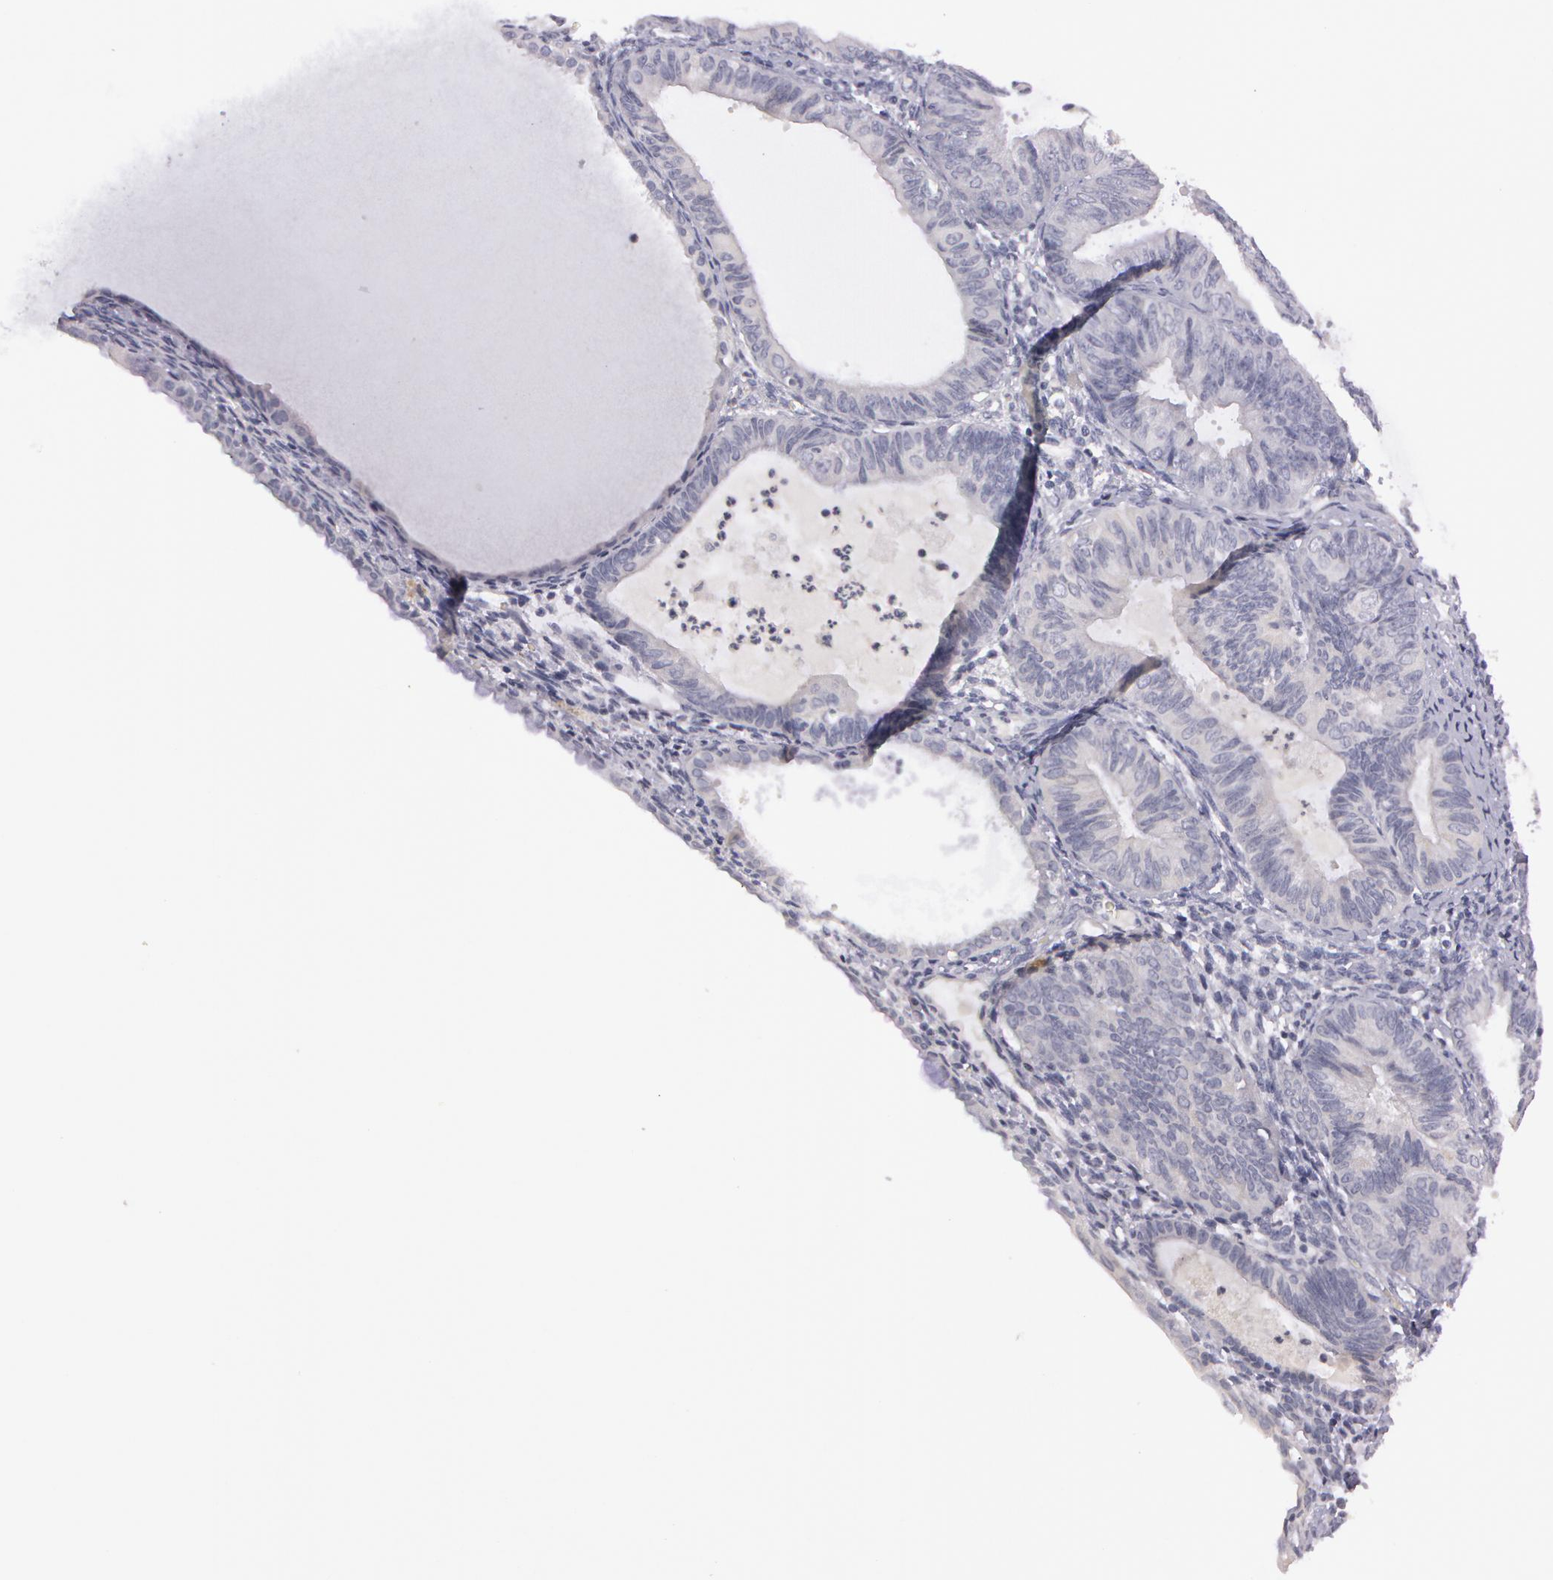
{"staining": {"intensity": "negative", "quantity": "none", "location": "none"}, "tissue": "endometrial cancer", "cell_type": "Tumor cells", "image_type": "cancer", "snomed": [{"axis": "morphology", "description": "Adenocarcinoma, NOS"}, {"axis": "topography", "description": "Endometrium"}], "caption": "Histopathology image shows no significant protein positivity in tumor cells of adenocarcinoma (endometrial).", "gene": "IL1RN", "patient": {"sex": "female", "age": 63}}